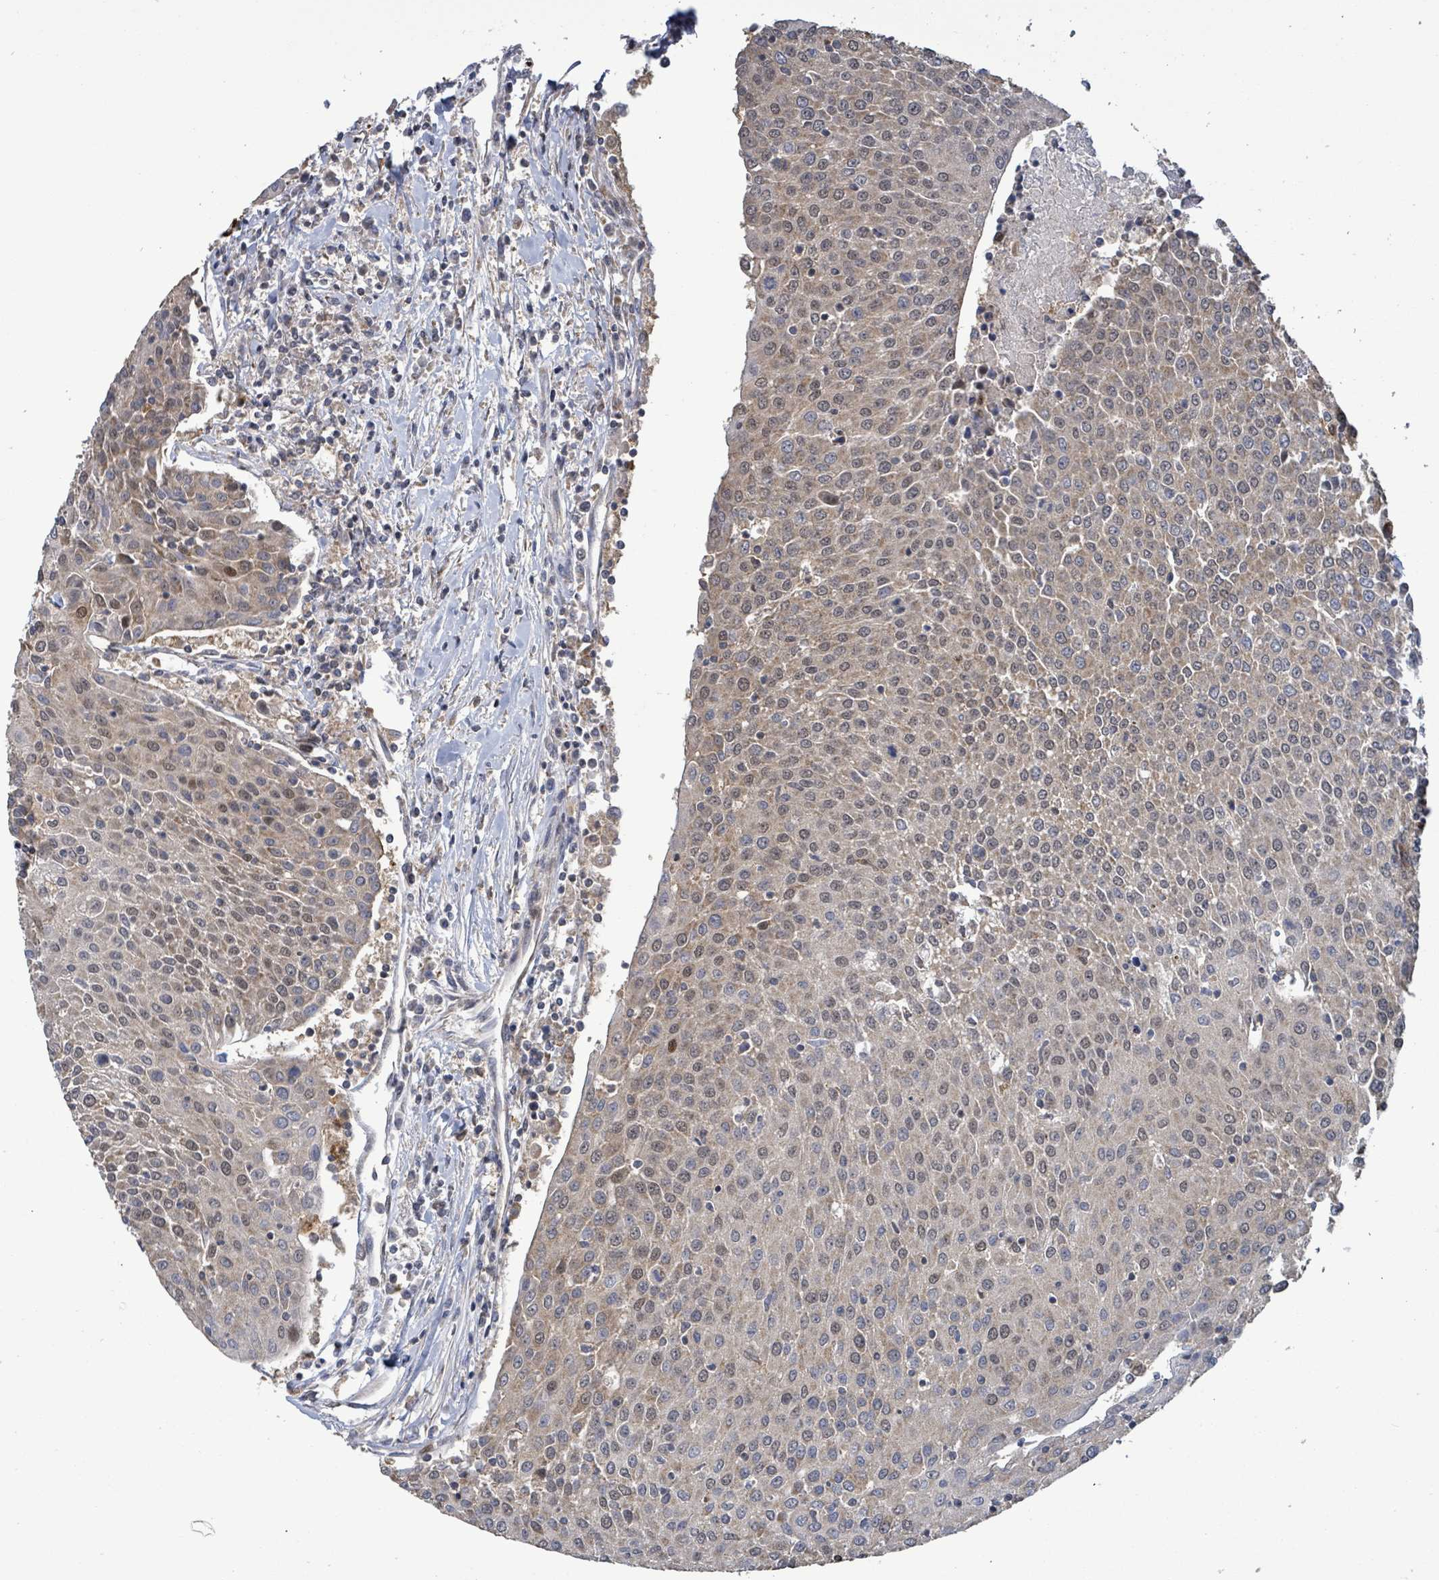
{"staining": {"intensity": "weak", "quantity": "<25%", "location": "cytoplasmic/membranous,nuclear"}, "tissue": "urothelial cancer", "cell_type": "Tumor cells", "image_type": "cancer", "snomed": [{"axis": "morphology", "description": "Urothelial carcinoma, High grade"}, {"axis": "topography", "description": "Urinary bladder"}], "caption": "Photomicrograph shows no protein expression in tumor cells of urothelial cancer tissue.", "gene": "COQ6", "patient": {"sex": "female", "age": 85}}